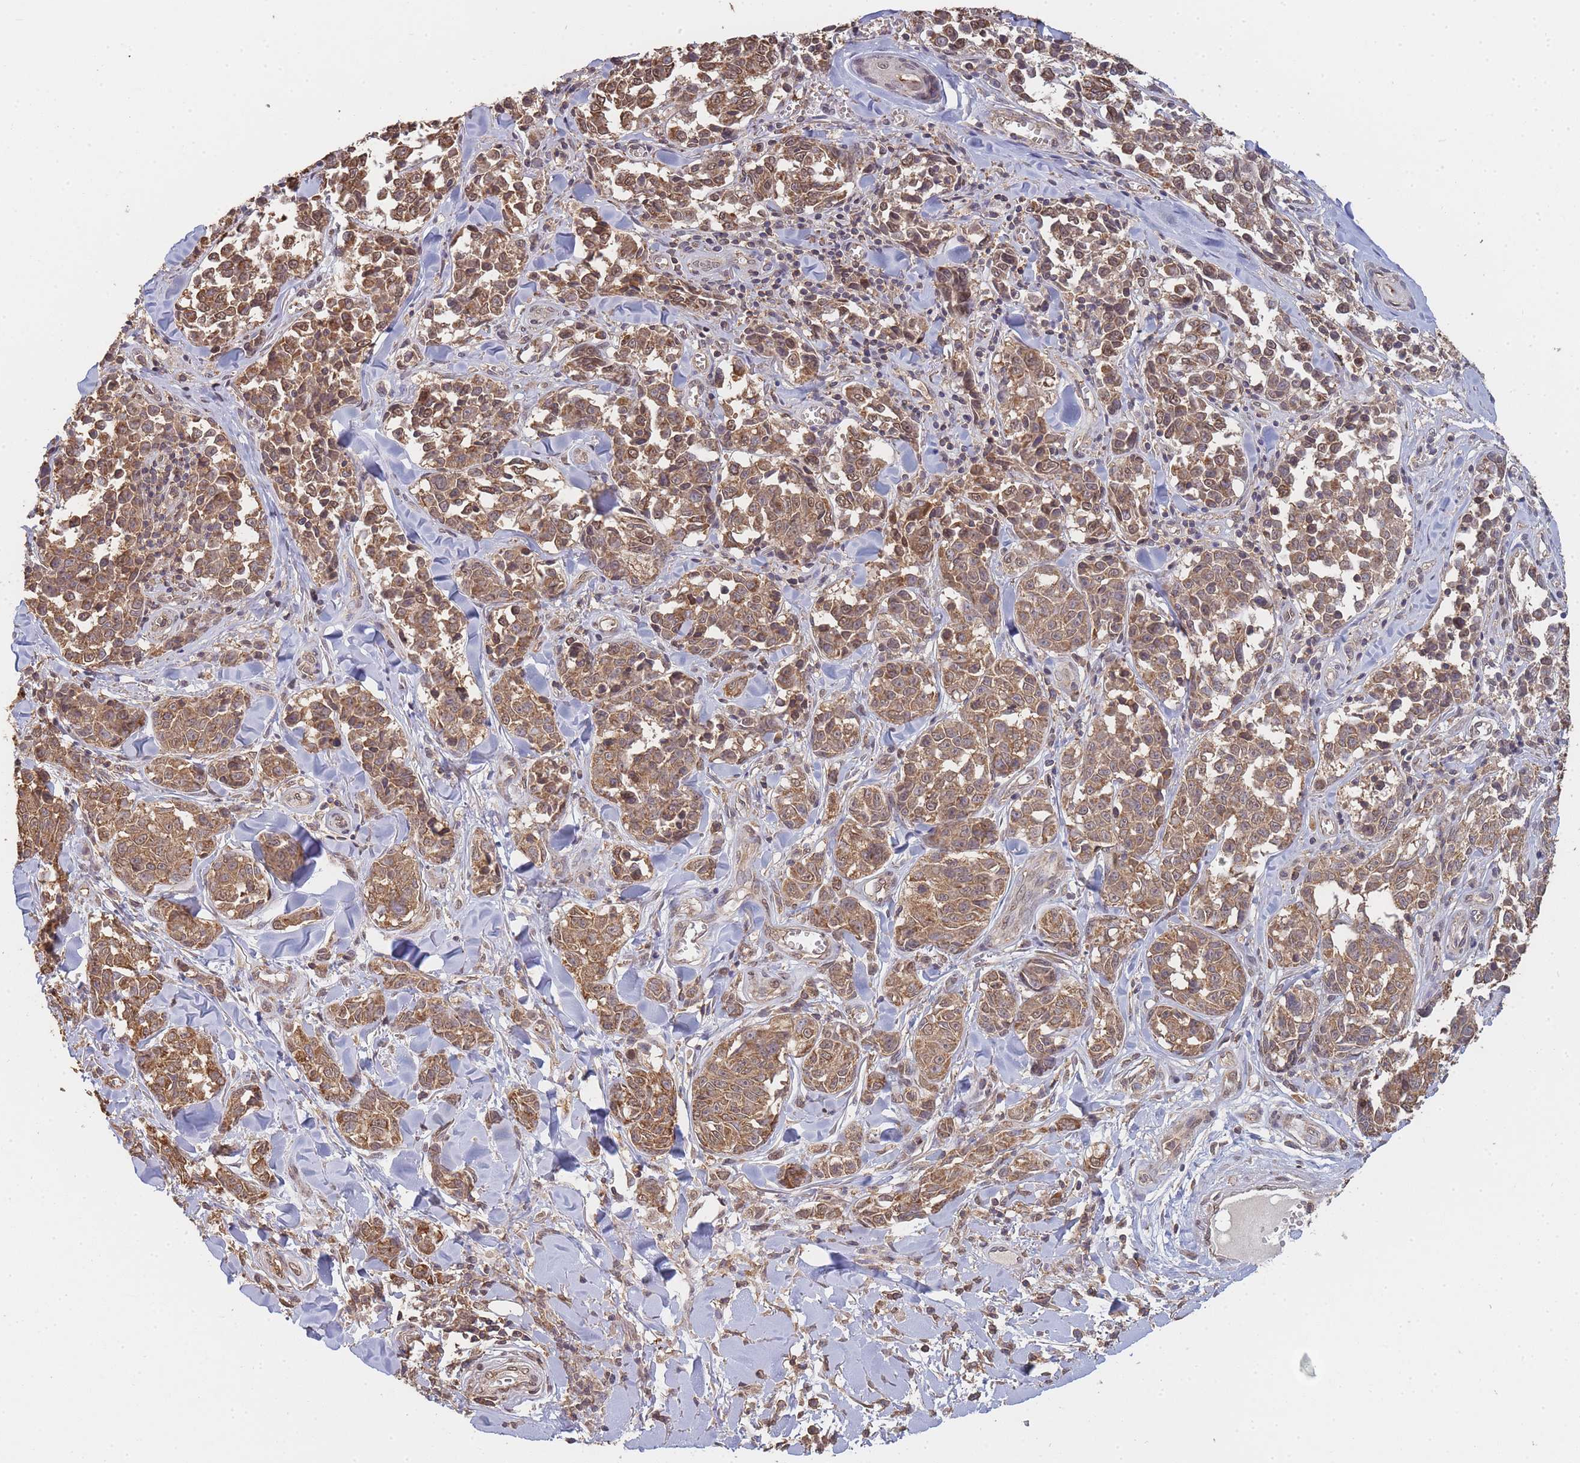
{"staining": {"intensity": "moderate", "quantity": ">75%", "location": "cytoplasmic/membranous,nuclear"}, "tissue": "melanoma", "cell_type": "Tumor cells", "image_type": "cancer", "snomed": [{"axis": "morphology", "description": "Malignant melanoma, NOS"}, {"axis": "topography", "description": "Skin"}], "caption": "Immunohistochemical staining of malignant melanoma demonstrates medium levels of moderate cytoplasmic/membranous and nuclear expression in approximately >75% of tumor cells. Immunohistochemistry (ihc) stains the protein of interest in brown and the nuclei are stained blue.", "gene": "METRN", "patient": {"sex": "female", "age": 64}}